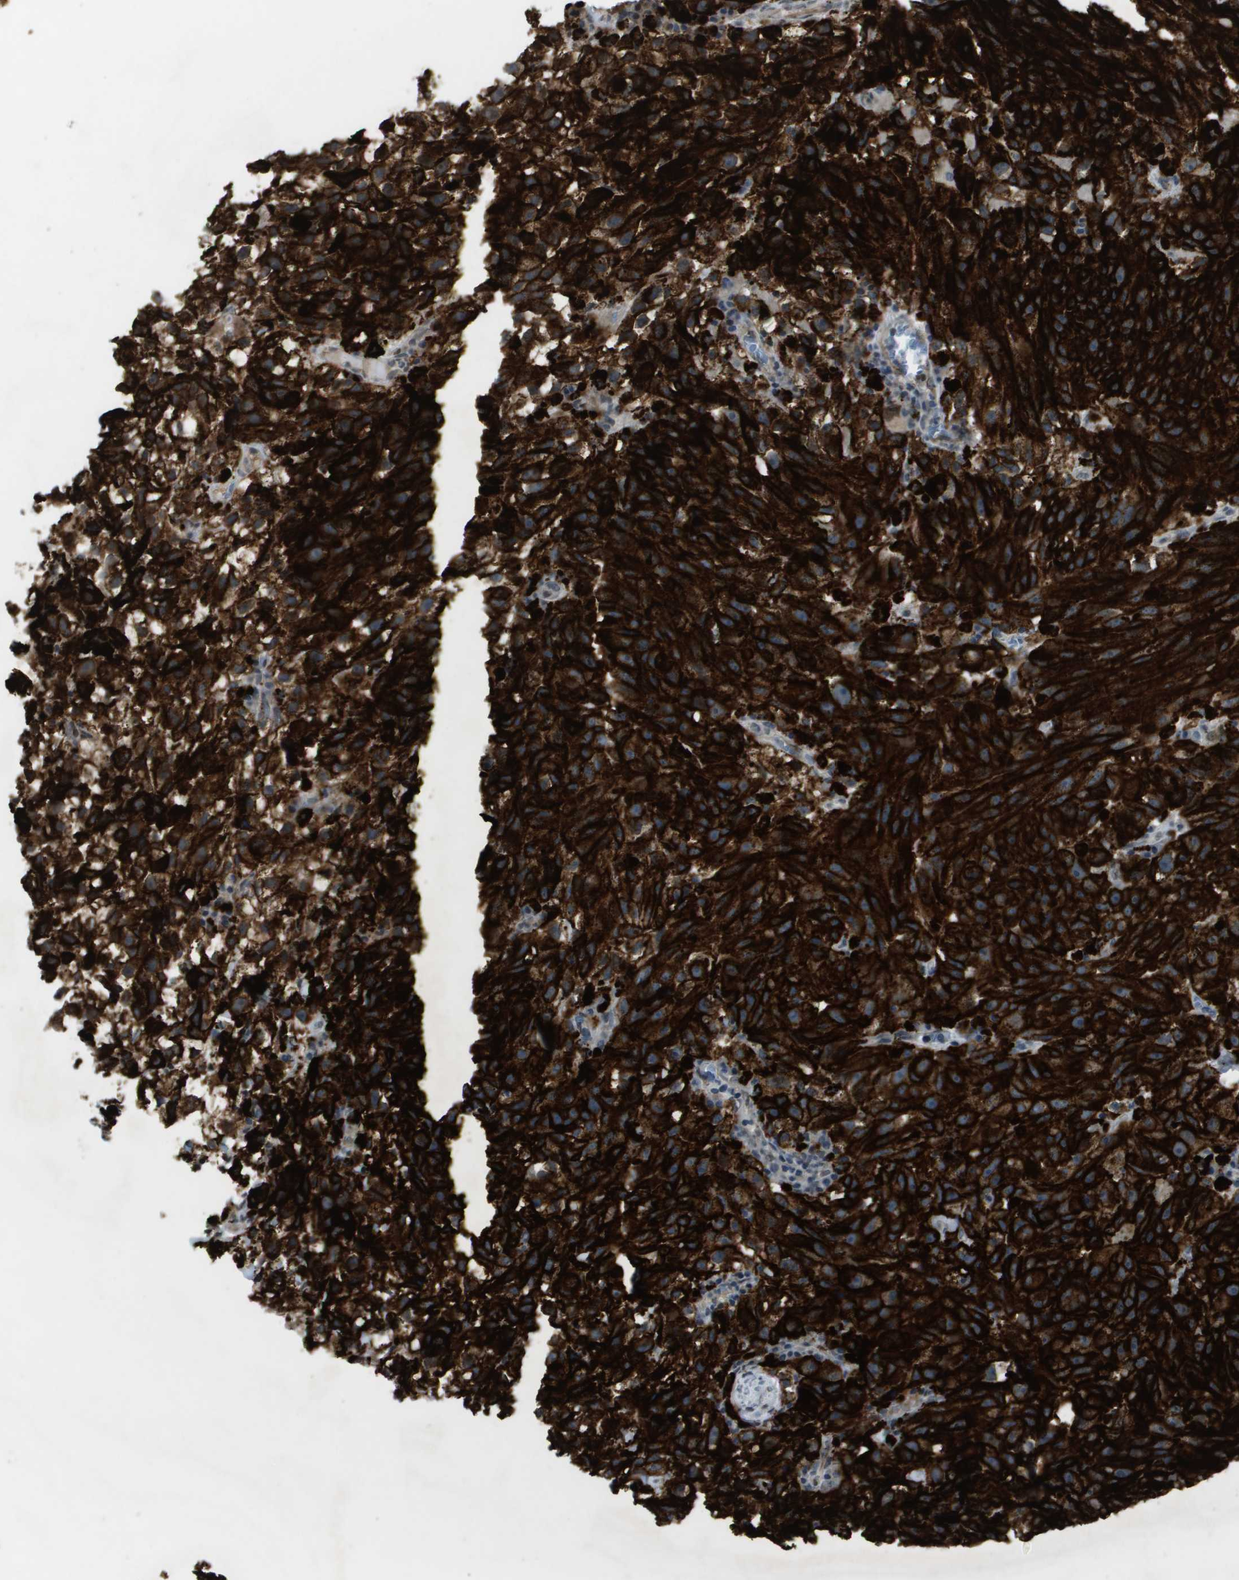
{"staining": {"intensity": "strong", "quantity": ">75%", "location": "cytoplasmic/membranous"}, "tissue": "melanoma", "cell_type": "Tumor cells", "image_type": "cancer", "snomed": [{"axis": "morphology", "description": "Malignant melanoma, NOS"}, {"axis": "topography", "description": "Skin"}], "caption": "This is a histology image of IHC staining of melanoma, which shows strong expression in the cytoplasmic/membranous of tumor cells.", "gene": "PDGFB", "patient": {"sex": "female", "age": 104}}